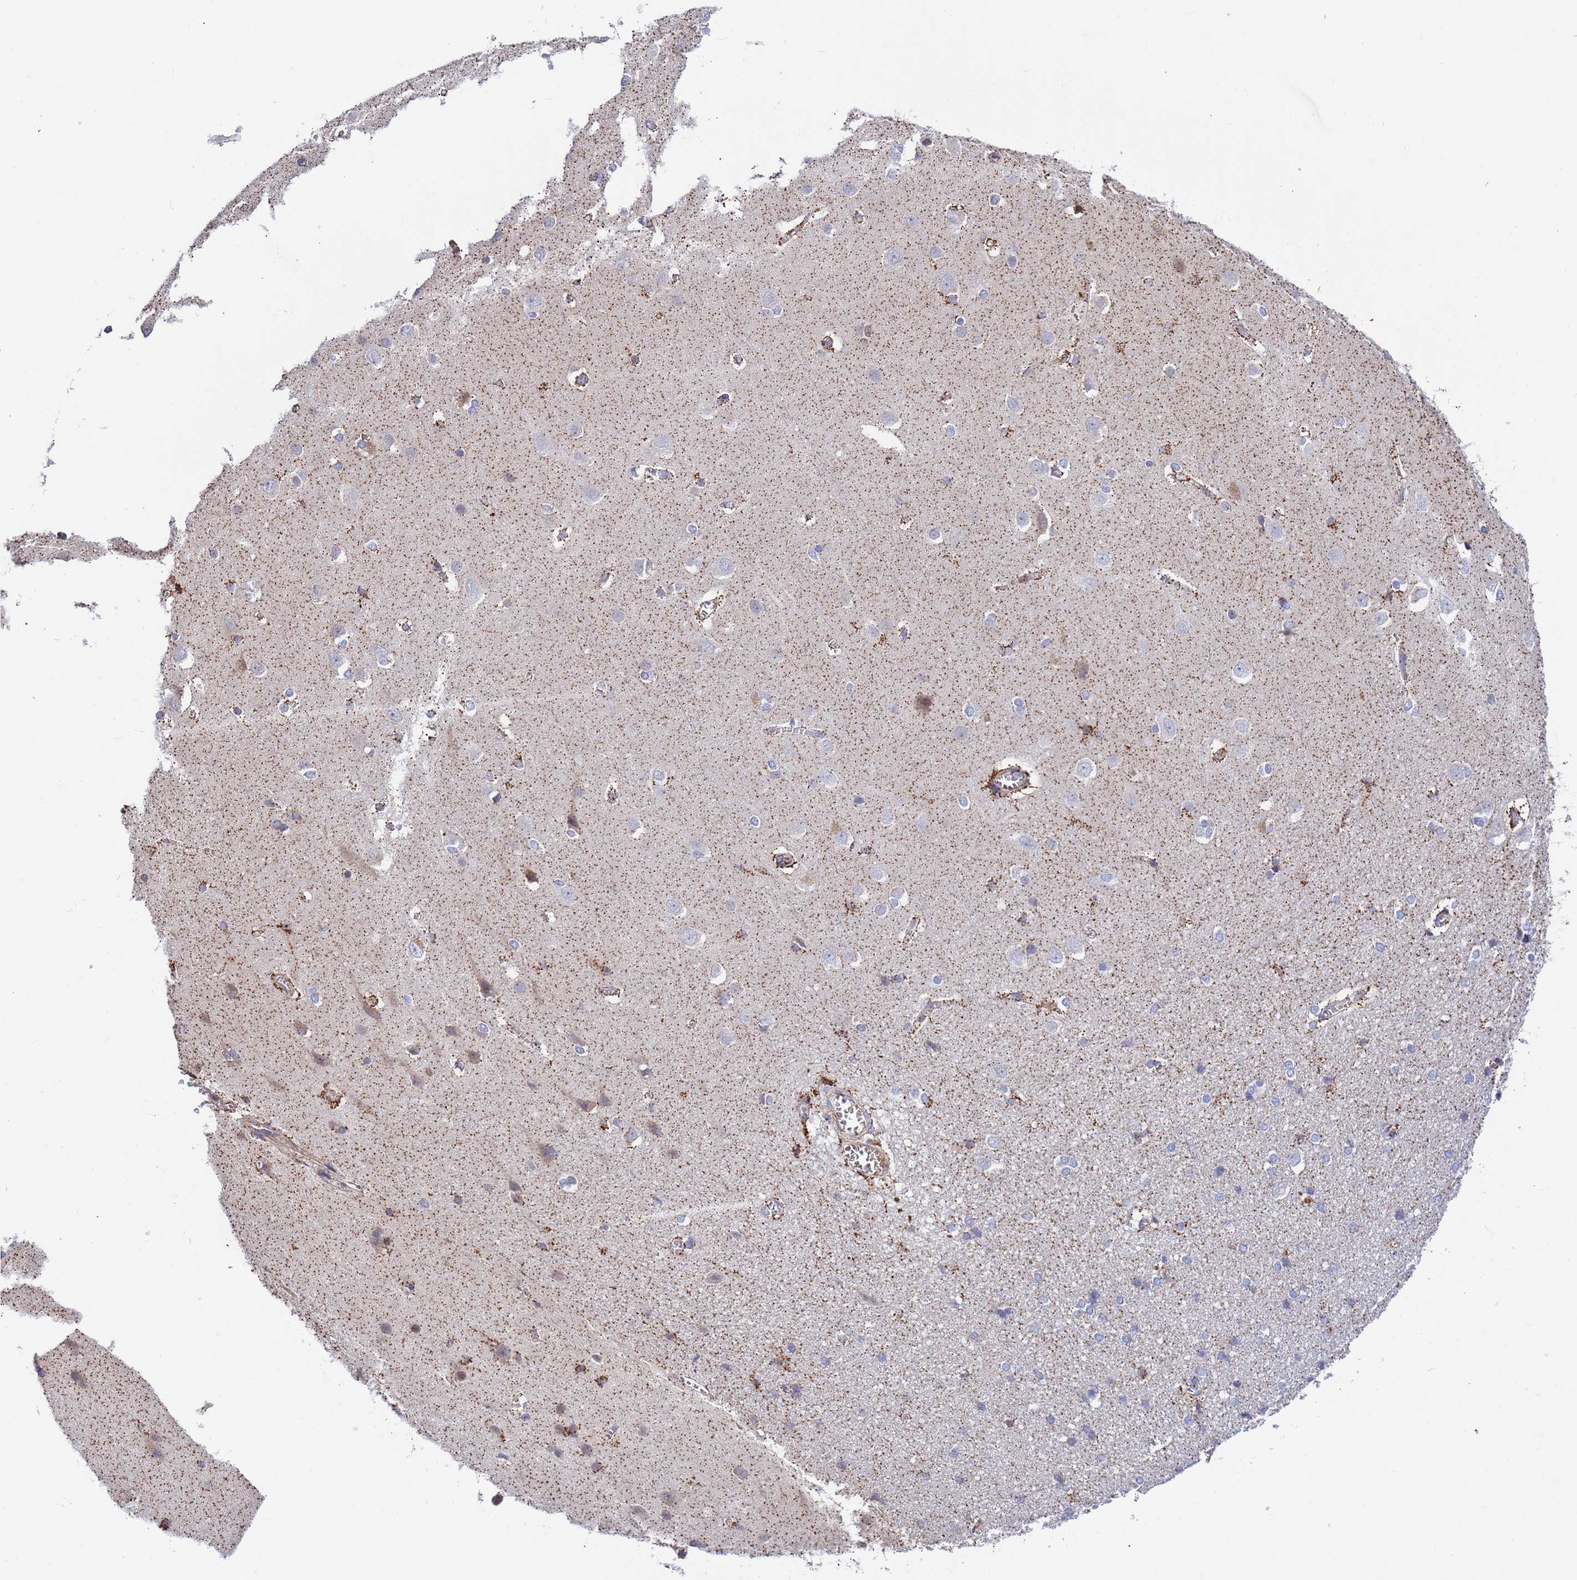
{"staining": {"intensity": "moderate", "quantity": ">75%", "location": "cytoplasmic/membranous"}, "tissue": "cerebral cortex", "cell_type": "Endothelial cells", "image_type": "normal", "snomed": [{"axis": "morphology", "description": "Normal tissue, NOS"}, {"axis": "topography", "description": "Cerebral cortex"}], "caption": "A micrograph of human cerebral cortex stained for a protein demonstrates moderate cytoplasmic/membranous brown staining in endothelial cells.", "gene": "GLUD1", "patient": {"sex": "male", "age": 37}}